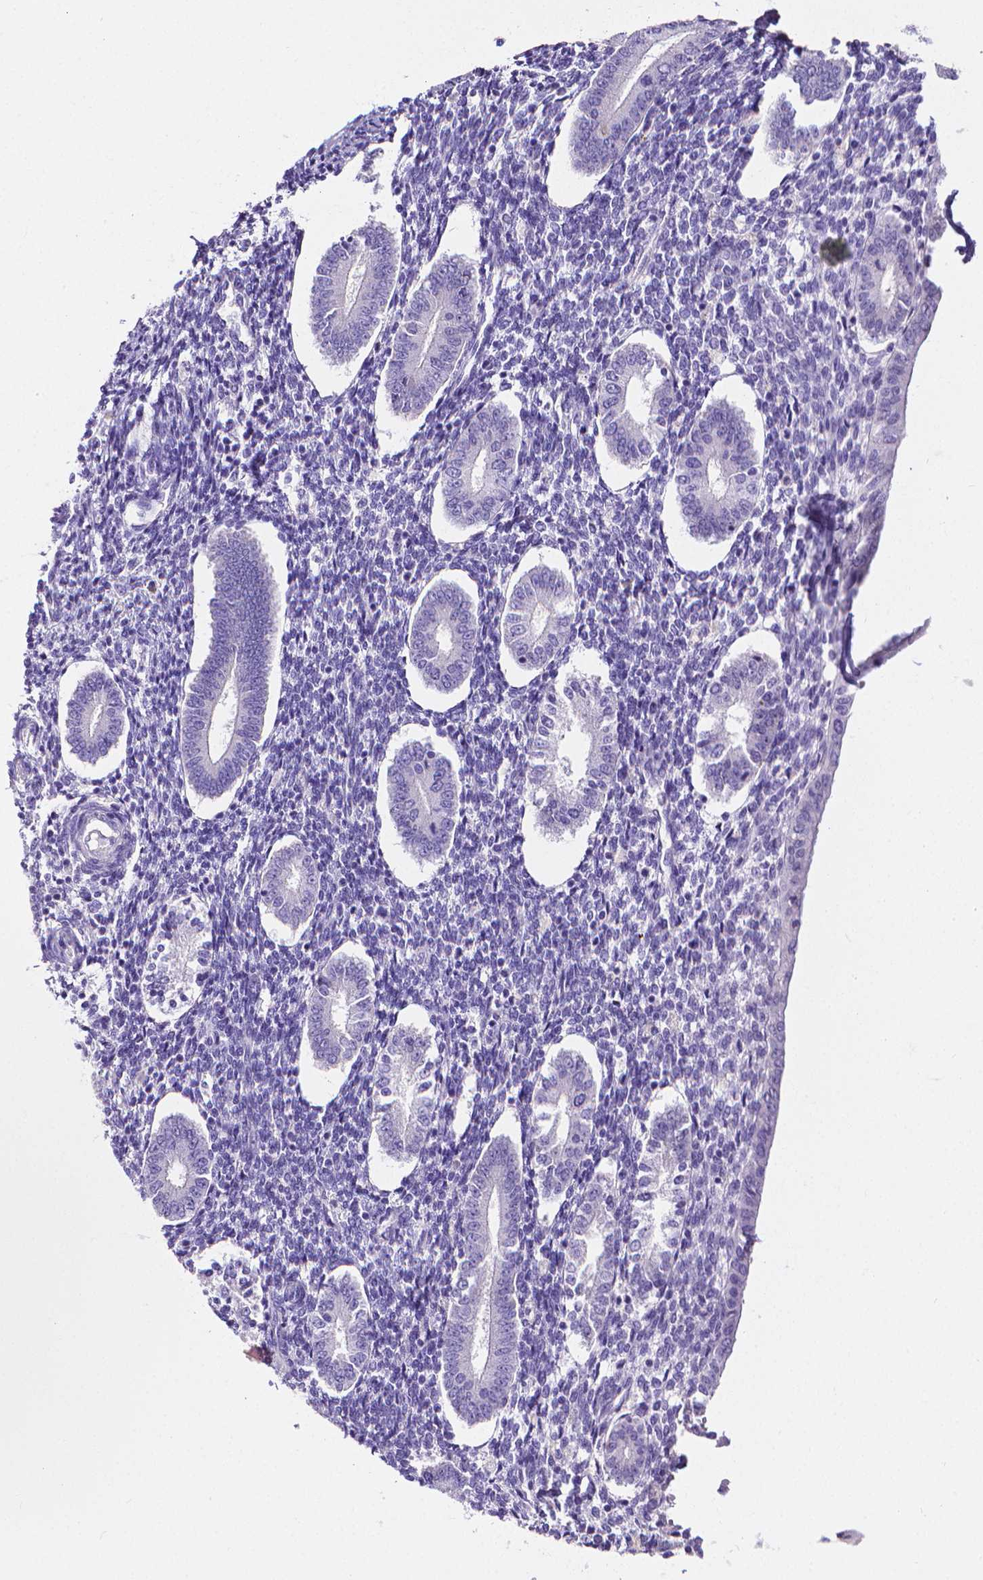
{"staining": {"intensity": "negative", "quantity": "none", "location": "none"}, "tissue": "endometrium", "cell_type": "Cells in endometrial stroma", "image_type": "normal", "snomed": [{"axis": "morphology", "description": "Normal tissue, NOS"}, {"axis": "topography", "description": "Endometrium"}], "caption": "Cells in endometrial stroma show no significant positivity in normal endometrium. (DAB (3,3'-diaminobenzidine) immunohistochemistry (IHC), high magnification).", "gene": "MMP9", "patient": {"sex": "female", "age": 40}}